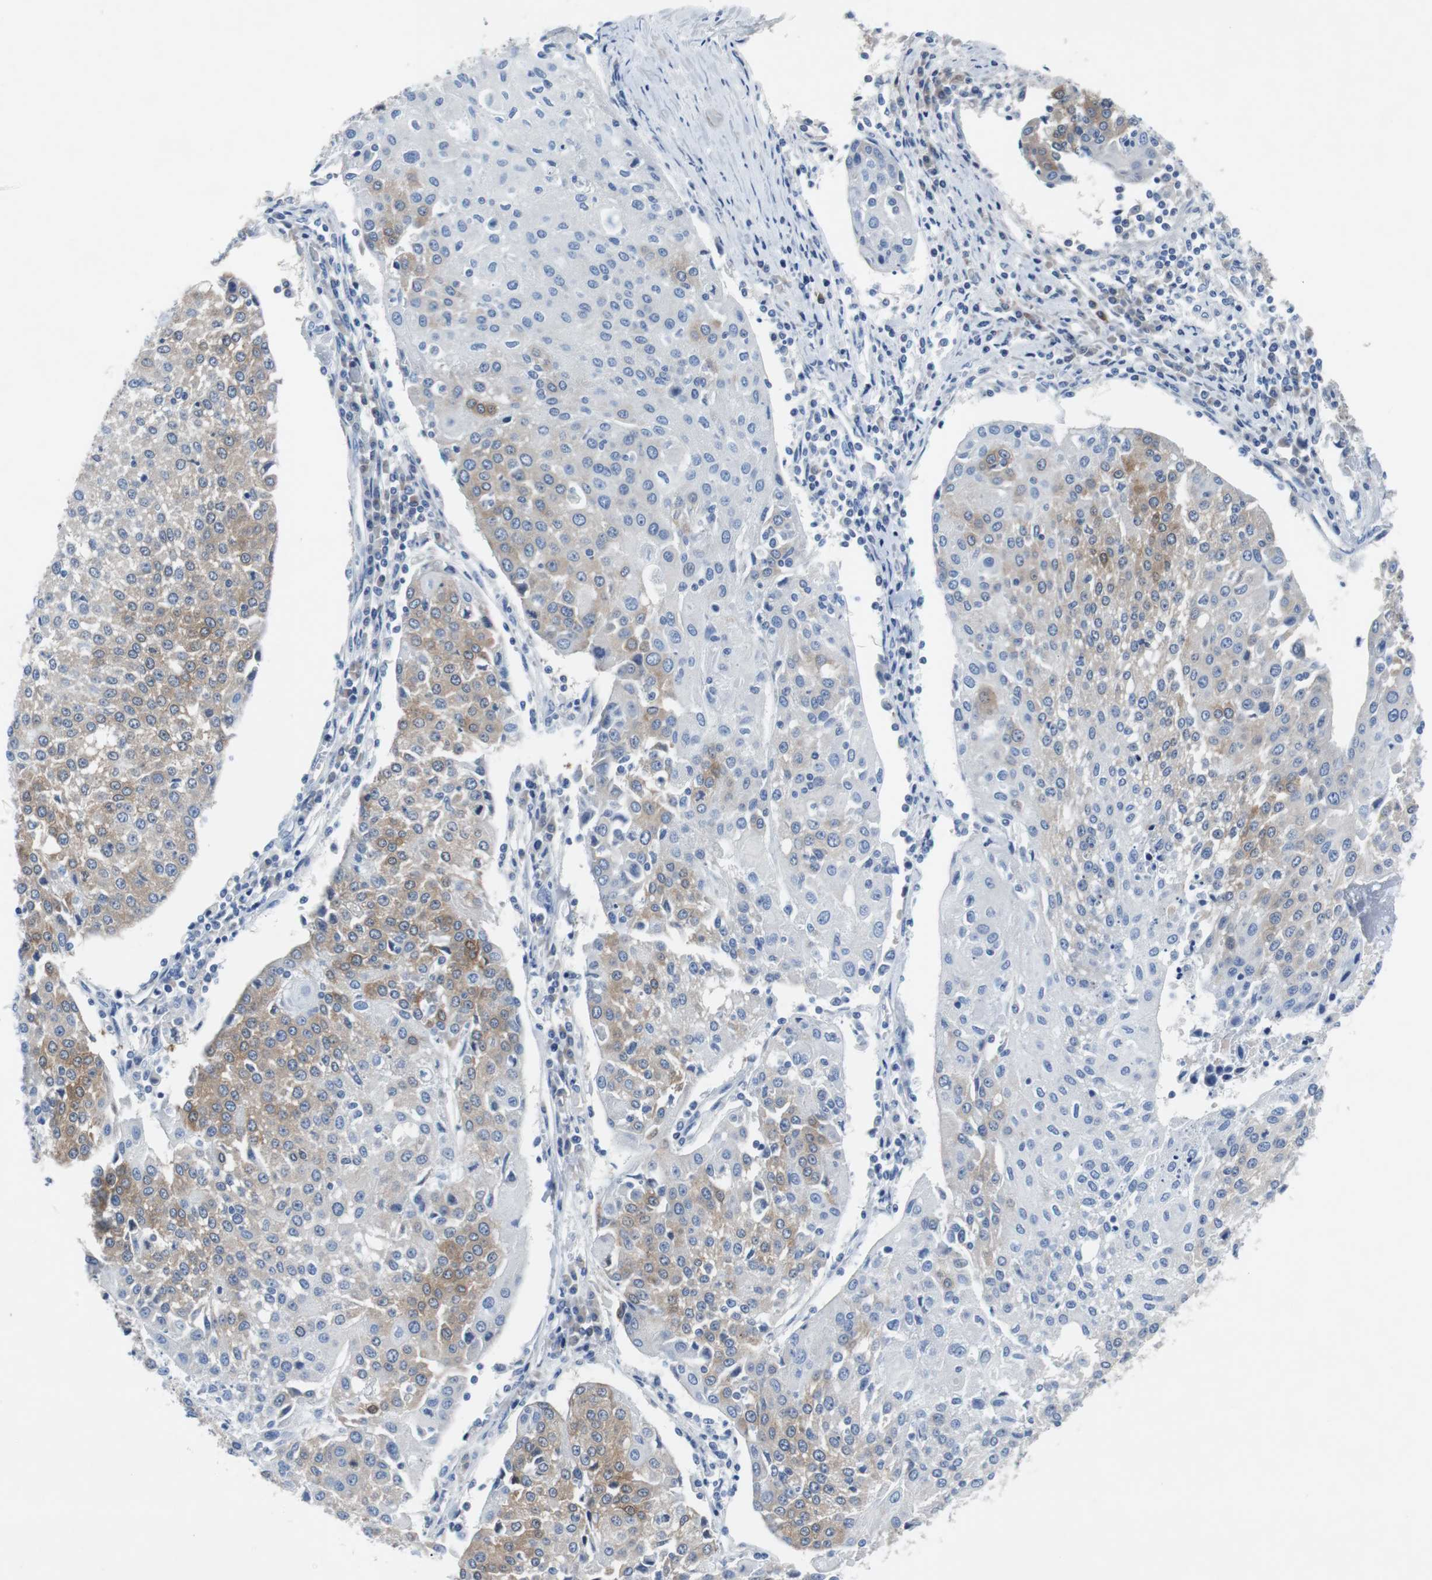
{"staining": {"intensity": "moderate", "quantity": "25%-75%", "location": "cytoplasmic/membranous"}, "tissue": "urothelial cancer", "cell_type": "Tumor cells", "image_type": "cancer", "snomed": [{"axis": "morphology", "description": "Urothelial carcinoma, High grade"}, {"axis": "topography", "description": "Urinary bladder"}], "caption": "Tumor cells demonstrate medium levels of moderate cytoplasmic/membranous expression in approximately 25%-75% of cells in urothelial carcinoma (high-grade). (IHC, brightfield microscopy, high magnification).", "gene": "EEF2K", "patient": {"sex": "female", "age": 85}}